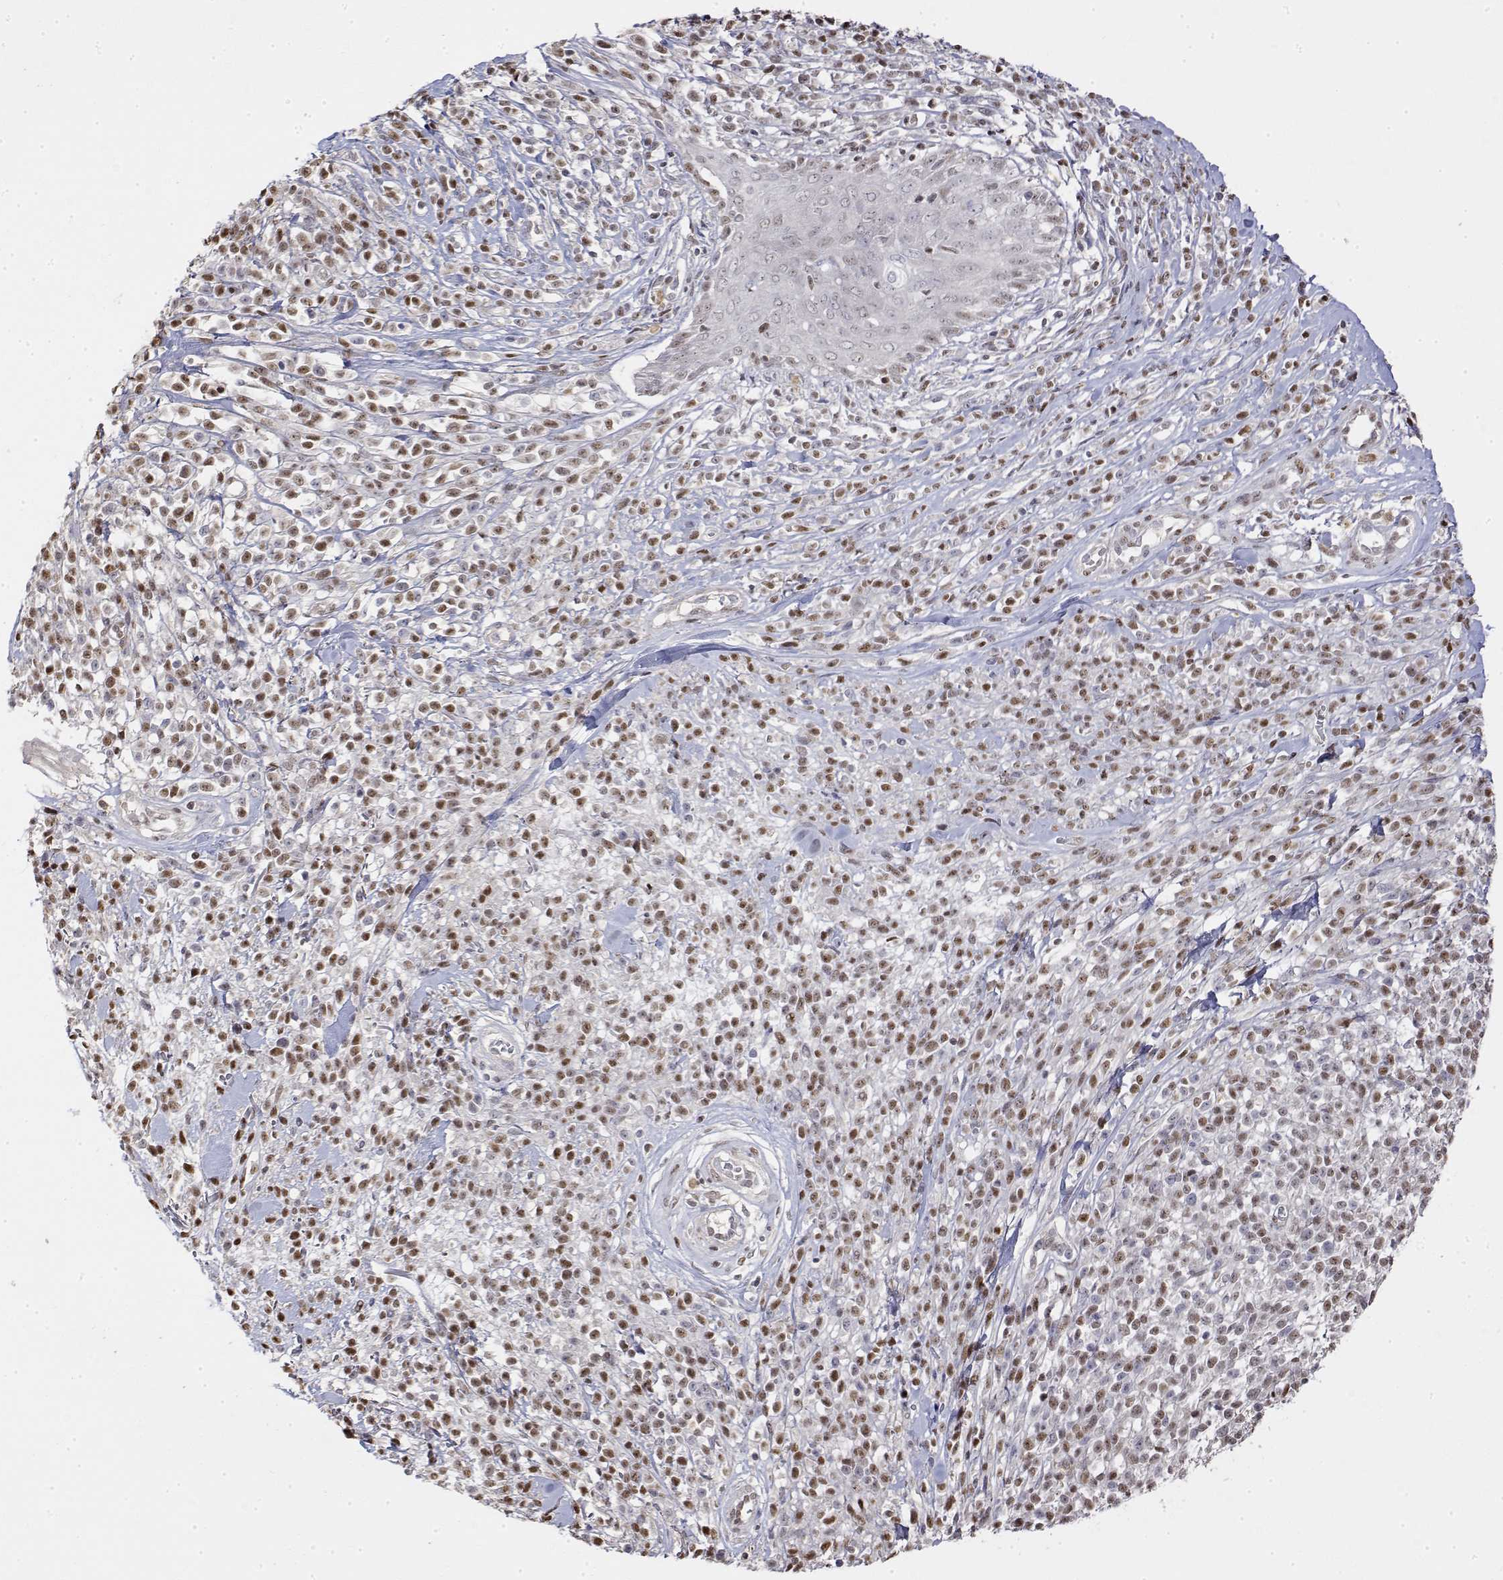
{"staining": {"intensity": "moderate", "quantity": "25%-75%", "location": "nuclear"}, "tissue": "melanoma", "cell_type": "Tumor cells", "image_type": "cancer", "snomed": [{"axis": "morphology", "description": "Malignant melanoma, NOS"}, {"axis": "topography", "description": "Skin"}, {"axis": "topography", "description": "Skin of trunk"}], "caption": "Protein staining exhibits moderate nuclear positivity in approximately 25%-75% of tumor cells in malignant melanoma.", "gene": "TPI1", "patient": {"sex": "male", "age": 74}}